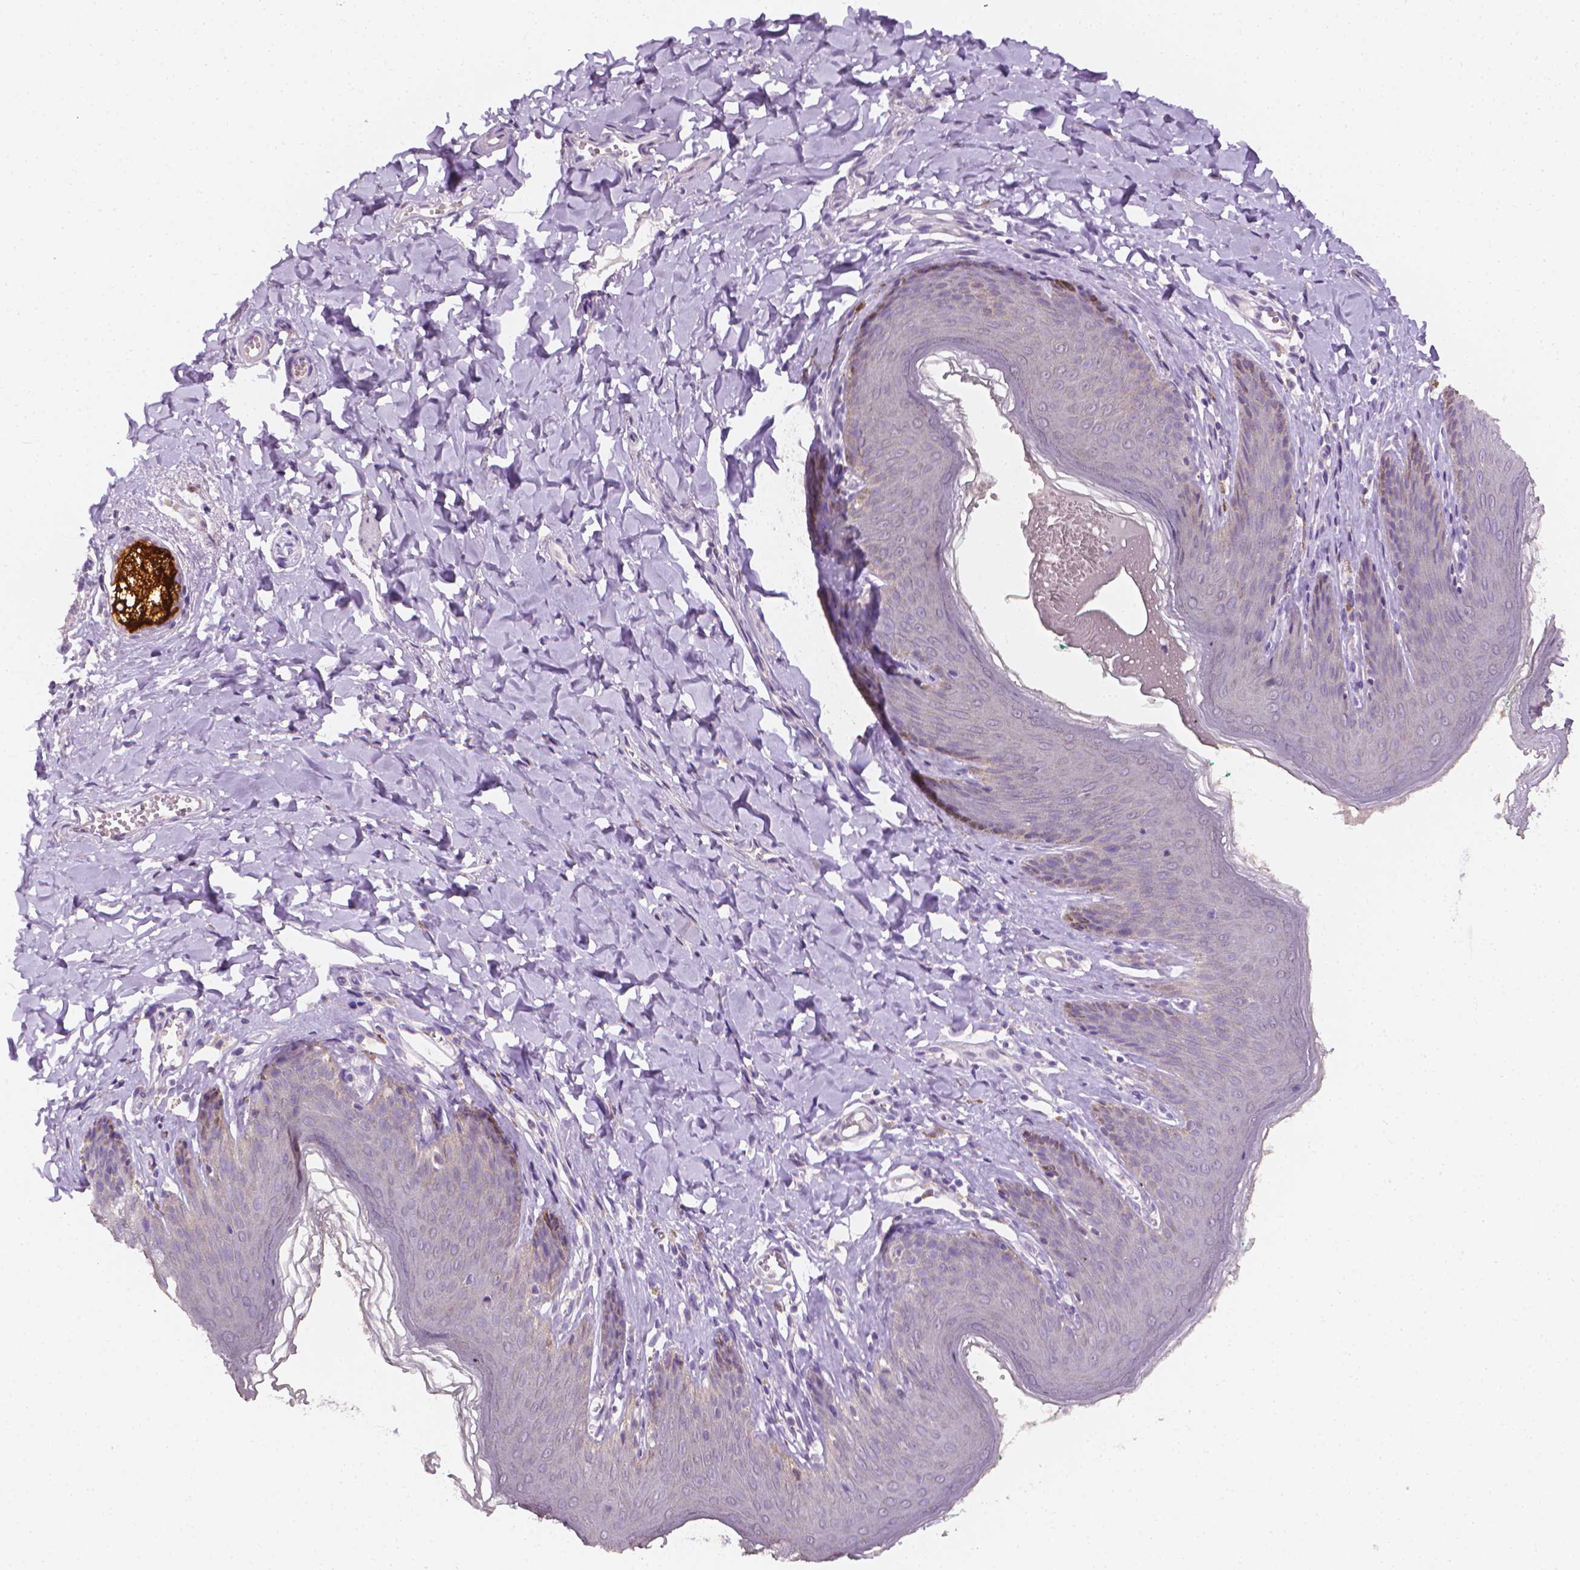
{"staining": {"intensity": "negative", "quantity": "none", "location": "none"}, "tissue": "skin", "cell_type": "Epidermal cells", "image_type": "normal", "snomed": [{"axis": "morphology", "description": "Normal tissue, NOS"}, {"axis": "topography", "description": "Vulva"}, {"axis": "topography", "description": "Peripheral nerve tissue"}], "caption": "This is an immunohistochemistry (IHC) histopathology image of benign human skin. There is no positivity in epidermal cells.", "gene": "FASN", "patient": {"sex": "female", "age": 66}}